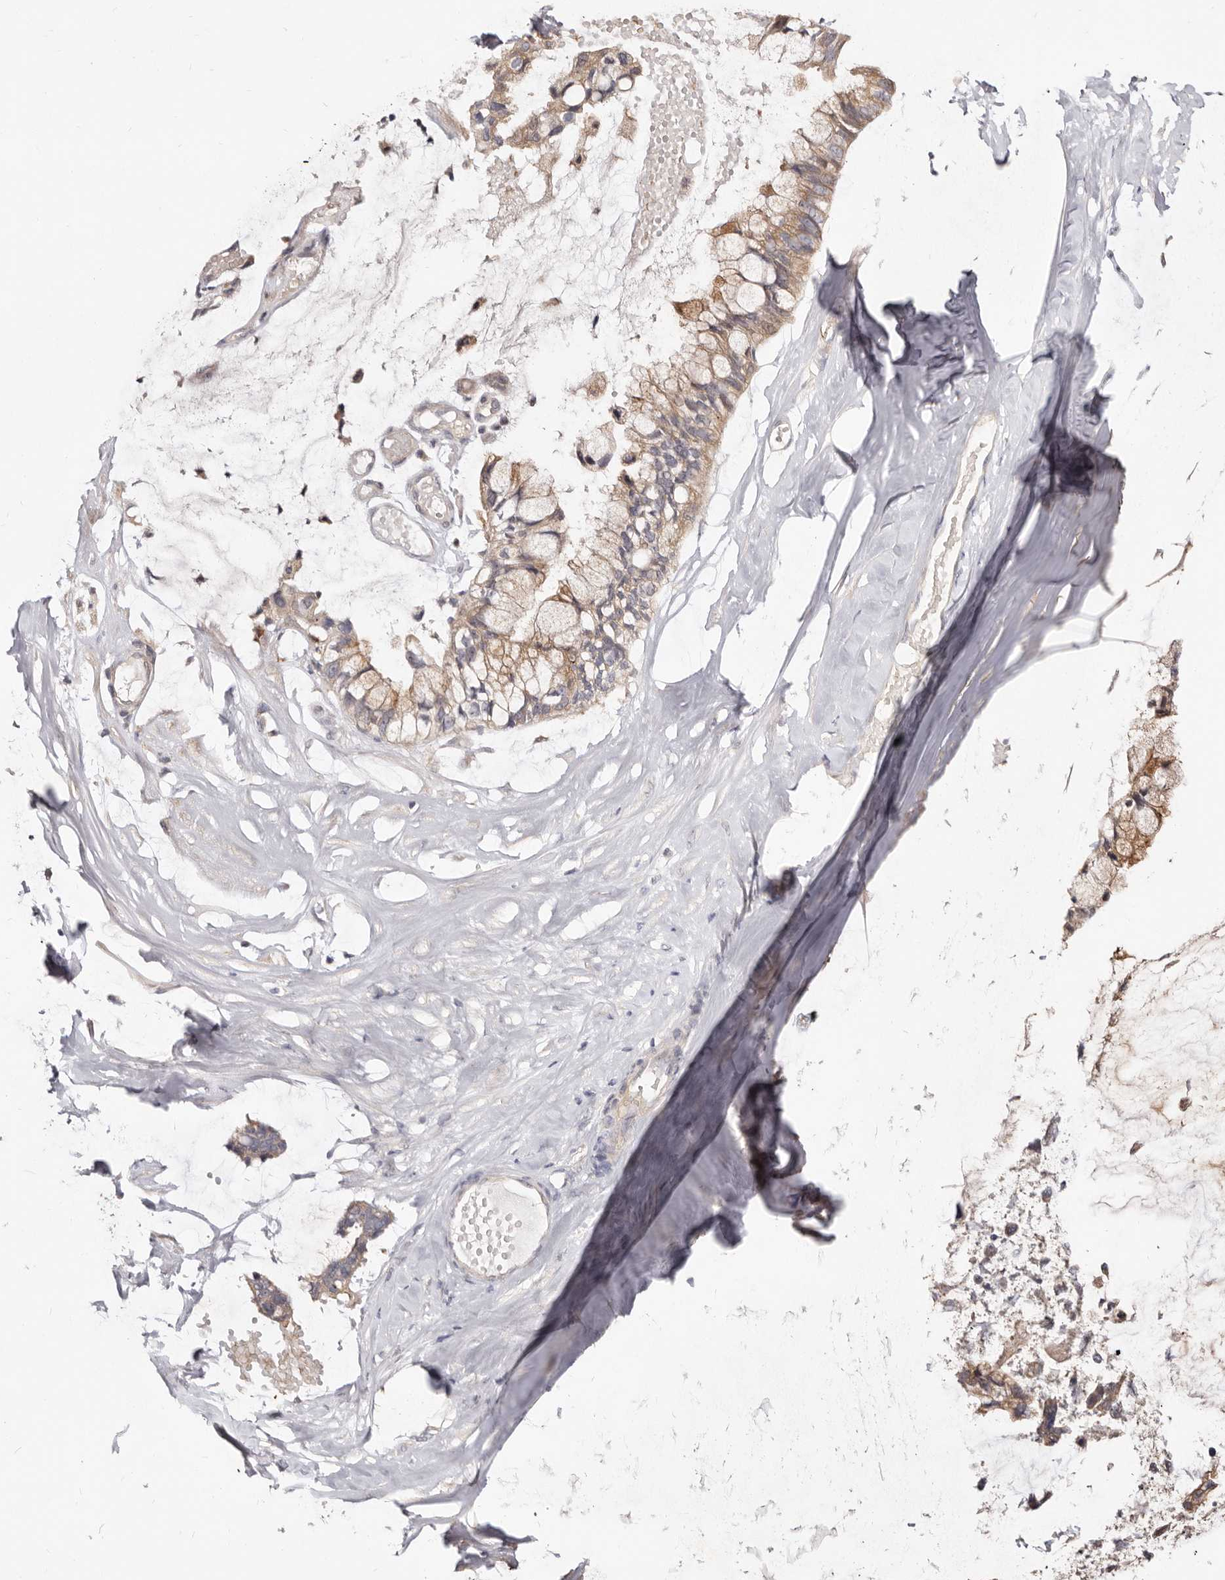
{"staining": {"intensity": "weak", "quantity": ">75%", "location": "cytoplasmic/membranous"}, "tissue": "ovarian cancer", "cell_type": "Tumor cells", "image_type": "cancer", "snomed": [{"axis": "morphology", "description": "Cystadenocarcinoma, mucinous, NOS"}, {"axis": "topography", "description": "Ovary"}], "caption": "Immunohistochemical staining of mucinous cystadenocarcinoma (ovarian) demonstrates weak cytoplasmic/membranous protein positivity in about >75% of tumor cells.", "gene": "TC2N", "patient": {"sex": "female", "age": 39}}